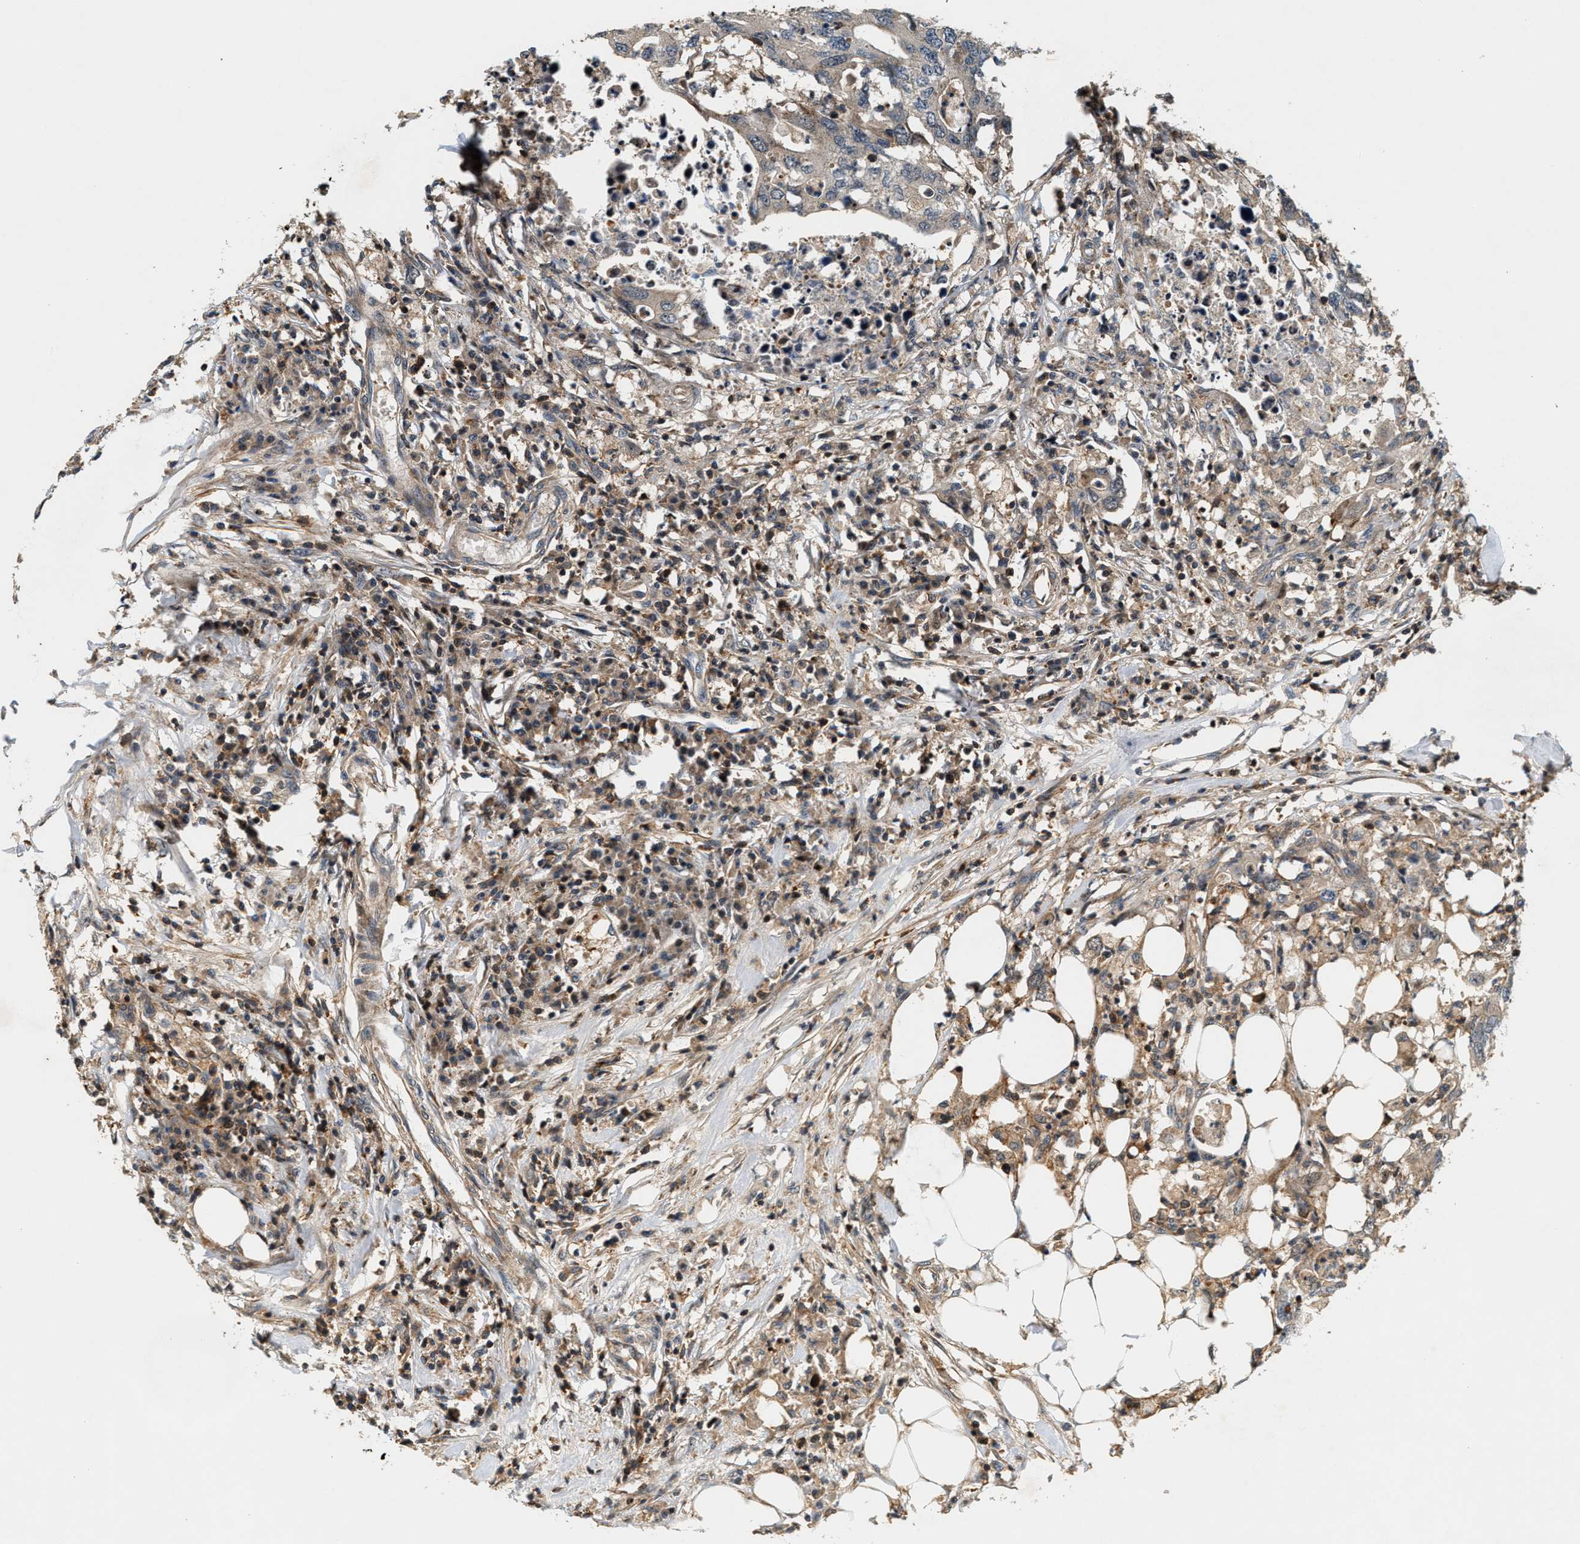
{"staining": {"intensity": "weak", "quantity": "25%-75%", "location": "cytoplasmic/membranous"}, "tissue": "colorectal cancer", "cell_type": "Tumor cells", "image_type": "cancer", "snomed": [{"axis": "morphology", "description": "Adenocarcinoma, NOS"}, {"axis": "topography", "description": "Colon"}], "caption": "Tumor cells reveal weak cytoplasmic/membranous expression in approximately 25%-75% of cells in colorectal adenocarcinoma. Immunohistochemistry (ihc) stains the protein in brown and the nuclei are stained blue.", "gene": "SAMD9", "patient": {"sex": "male", "age": 71}}